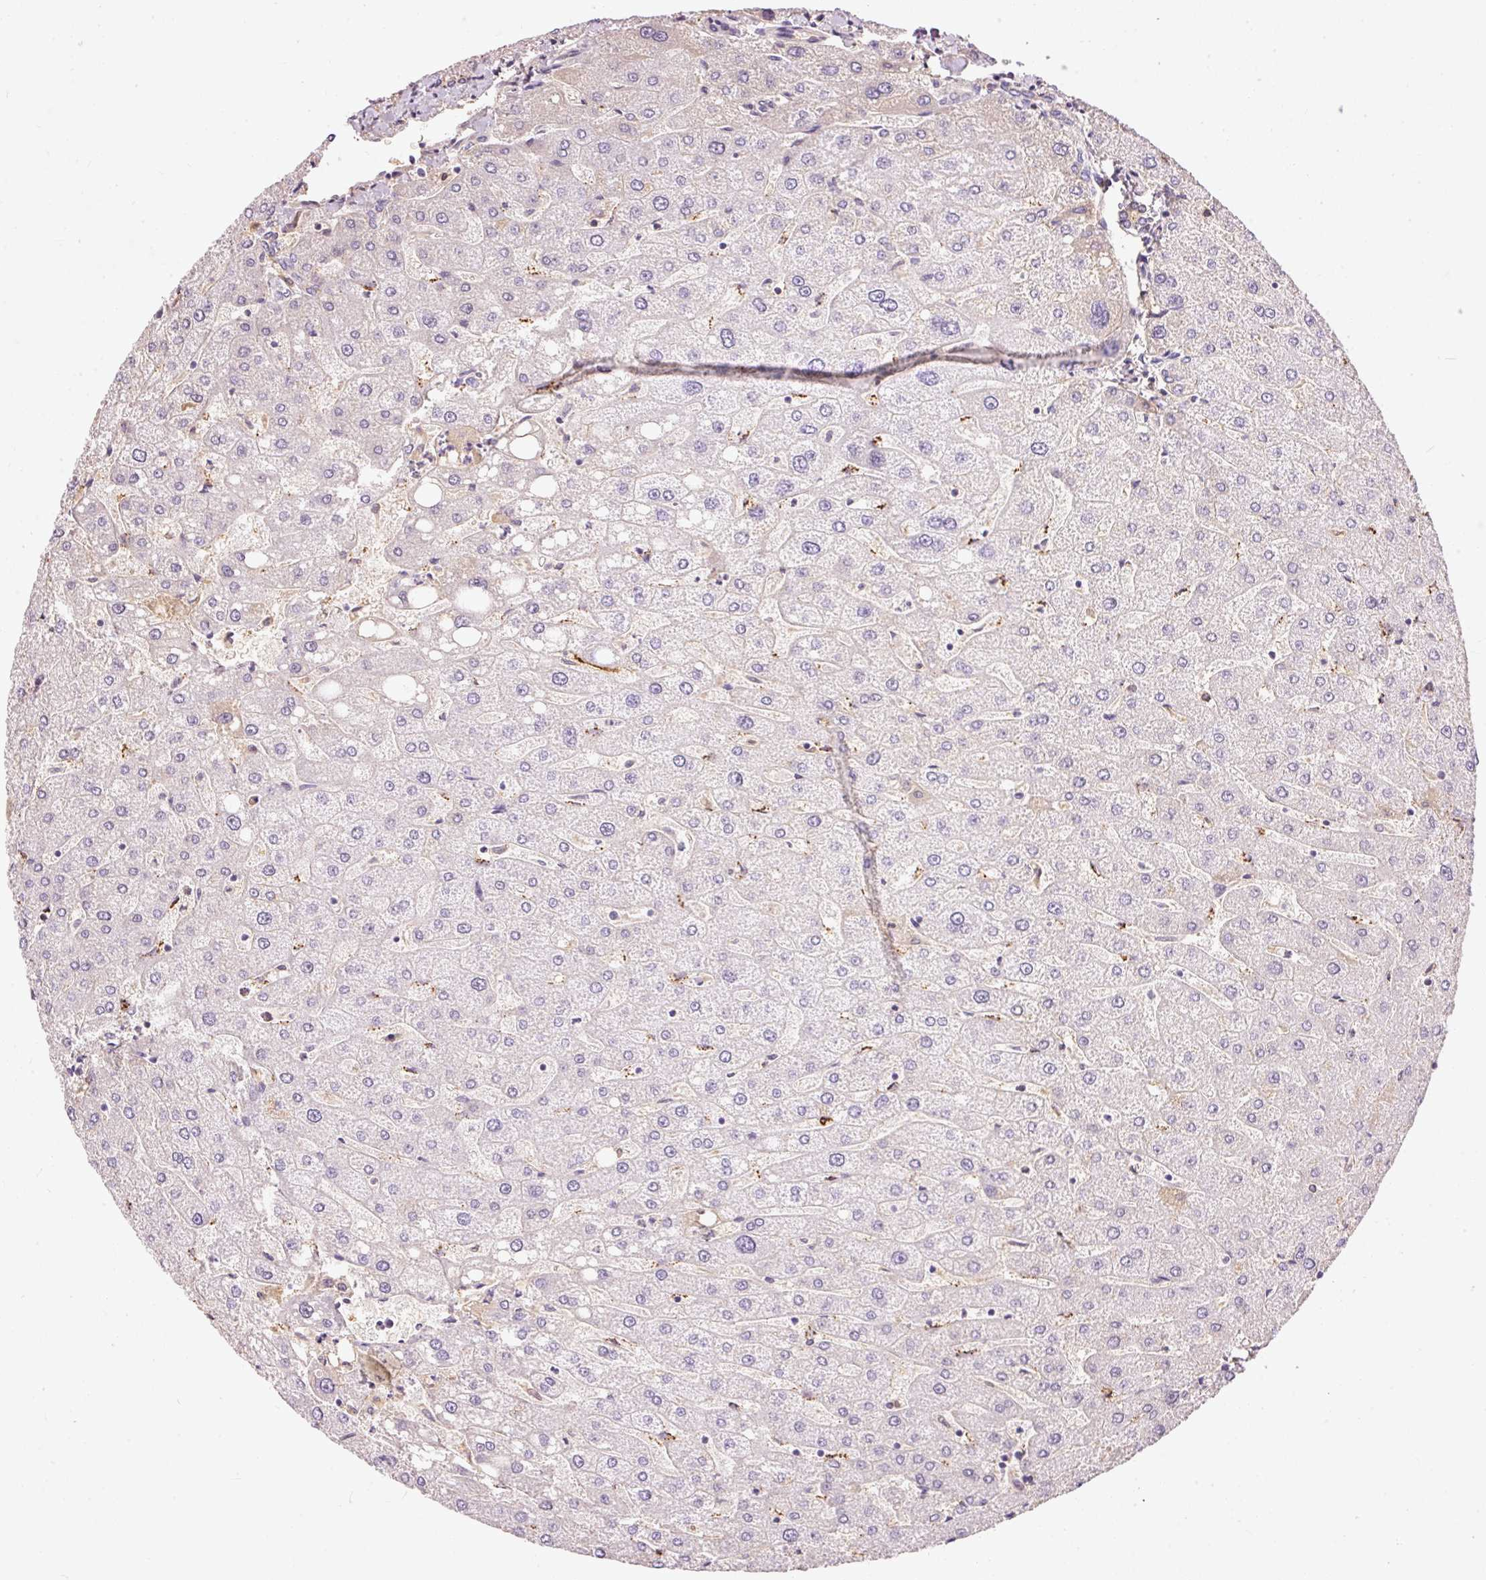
{"staining": {"intensity": "negative", "quantity": "none", "location": "none"}, "tissue": "liver", "cell_type": "Cholangiocytes", "image_type": "normal", "snomed": [{"axis": "morphology", "description": "Normal tissue, NOS"}, {"axis": "topography", "description": "Liver"}], "caption": "IHC photomicrograph of unremarkable liver: human liver stained with DAB (3,3'-diaminobenzidine) demonstrates no significant protein staining in cholangiocytes.", "gene": "PRPF38B", "patient": {"sex": "male", "age": 67}}